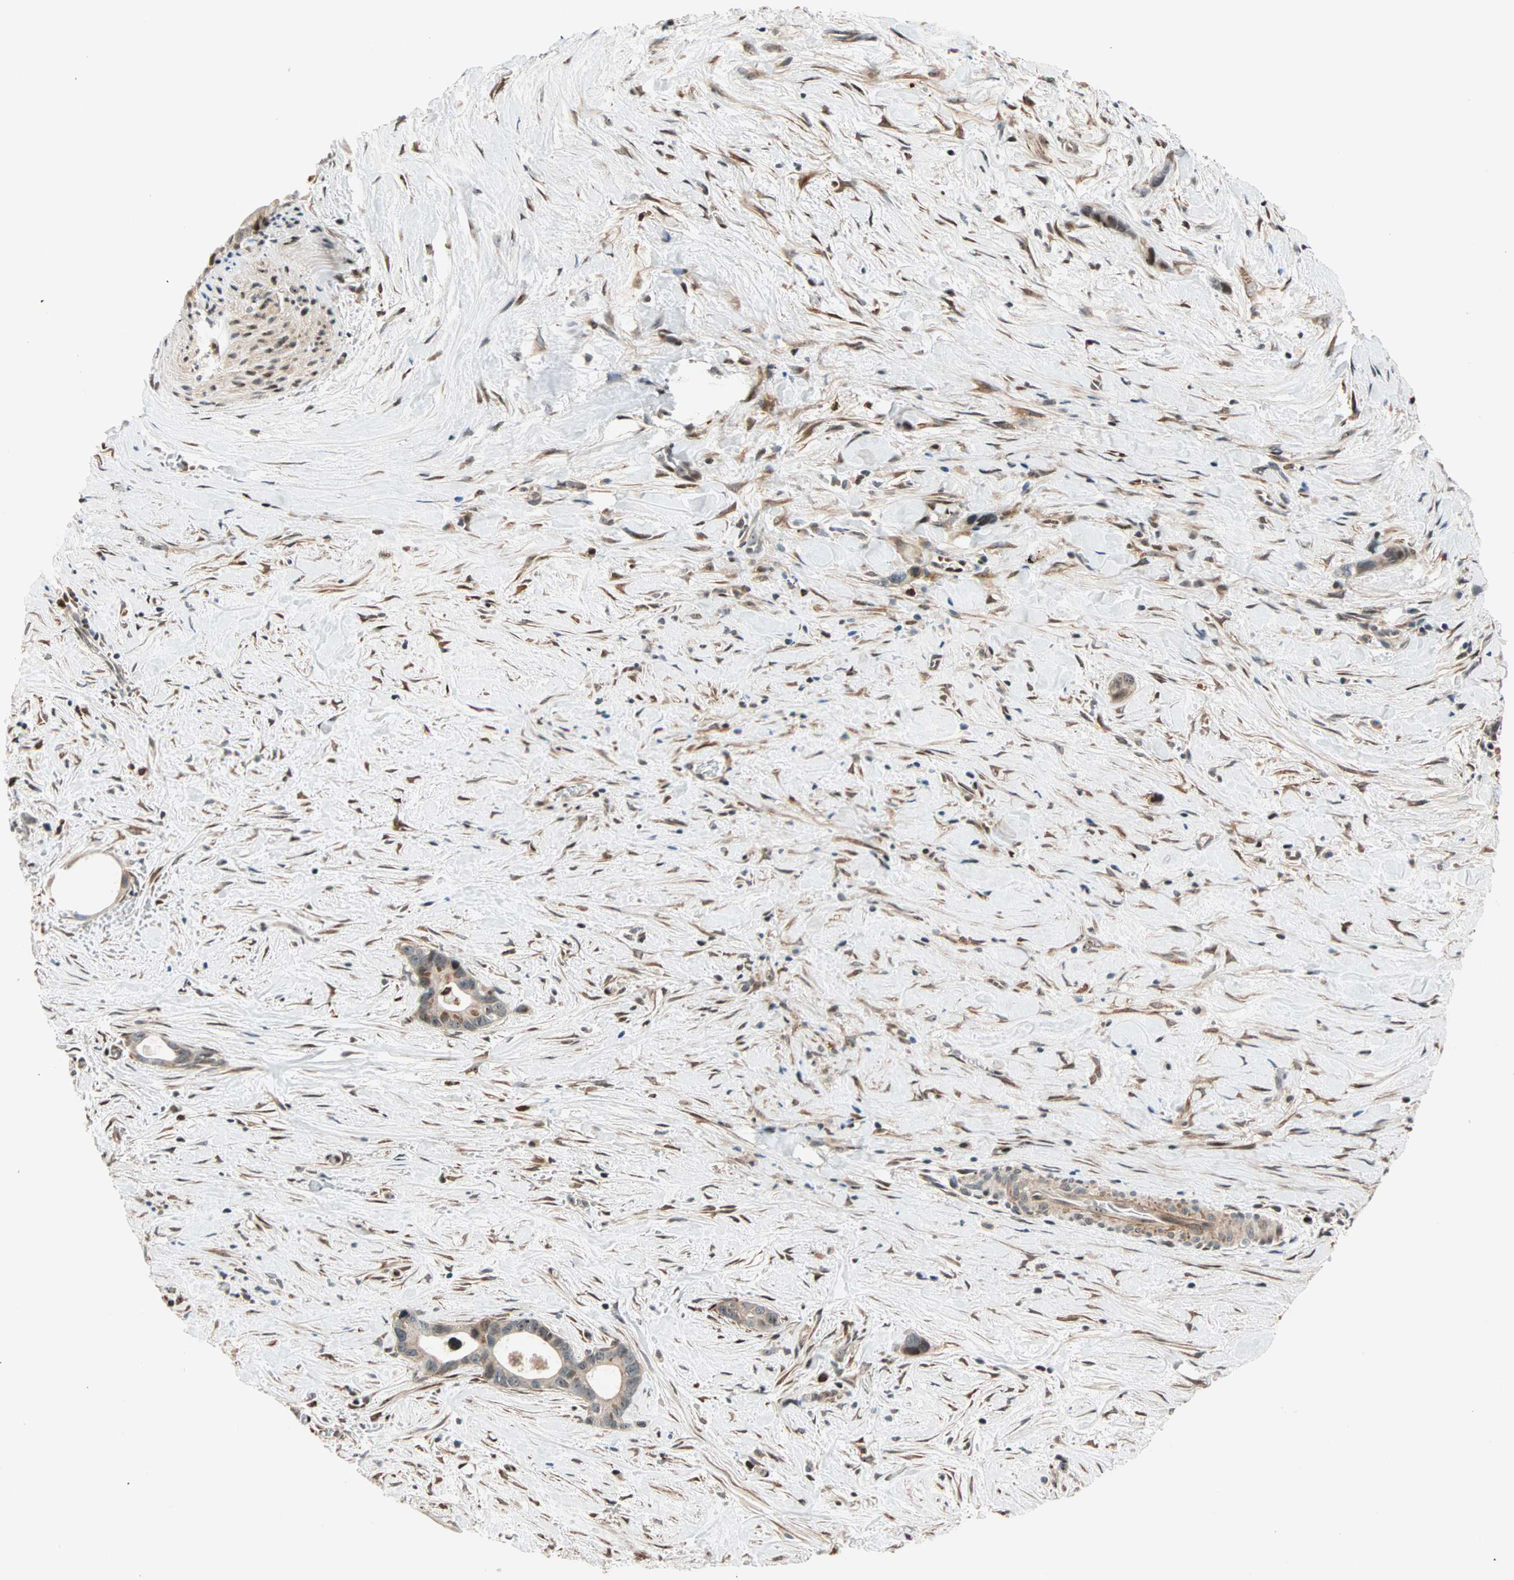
{"staining": {"intensity": "weak", "quantity": ">75%", "location": "cytoplasmic/membranous"}, "tissue": "liver cancer", "cell_type": "Tumor cells", "image_type": "cancer", "snomed": [{"axis": "morphology", "description": "Cholangiocarcinoma"}, {"axis": "topography", "description": "Liver"}], "caption": "Liver cancer (cholangiocarcinoma) stained for a protein displays weak cytoplasmic/membranous positivity in tumor cells.", "gene": "HECW1", "patient": {"sex": "female", "age": 55}}